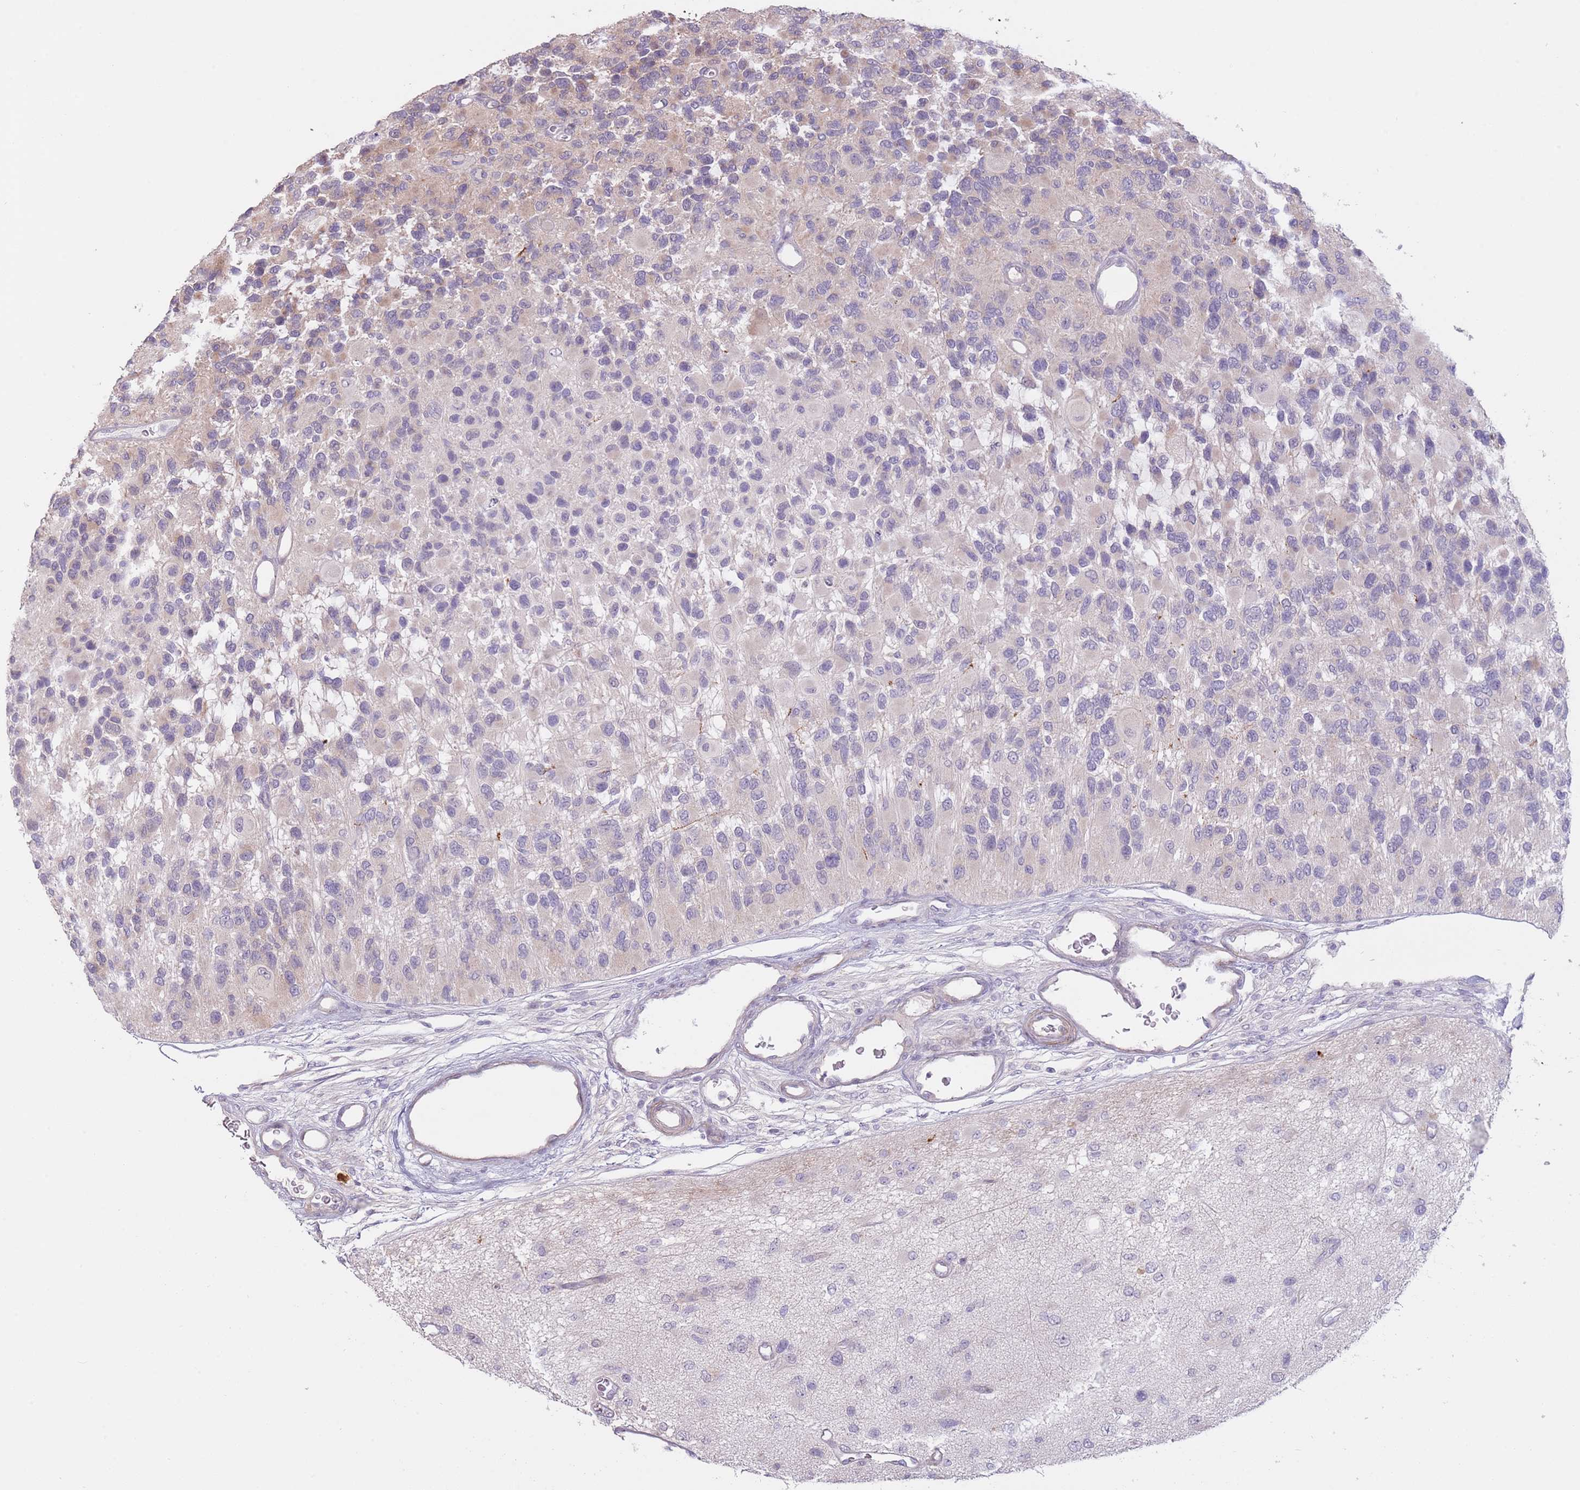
{"staining": {"intensity": "moderate", "quantity": "<25%", "location": "cytoplasmic/membranous"}, "tissue": "glioma", "cell_type": "Tumor cells", "image_type": "cancer", "snomed": [{"axis": "morphology", "description": "Glioma, malignant, High grade"}, {"axis": "topography", "description": "Brain"}], "caption": "Tumor cells exhibit low levels of moderate cytoplasmic/membranous expression in about <25% of cells in high-grade glioma (malignant).", "gene": "LDHD", "patient": {"sex": "male", "age": 77}}